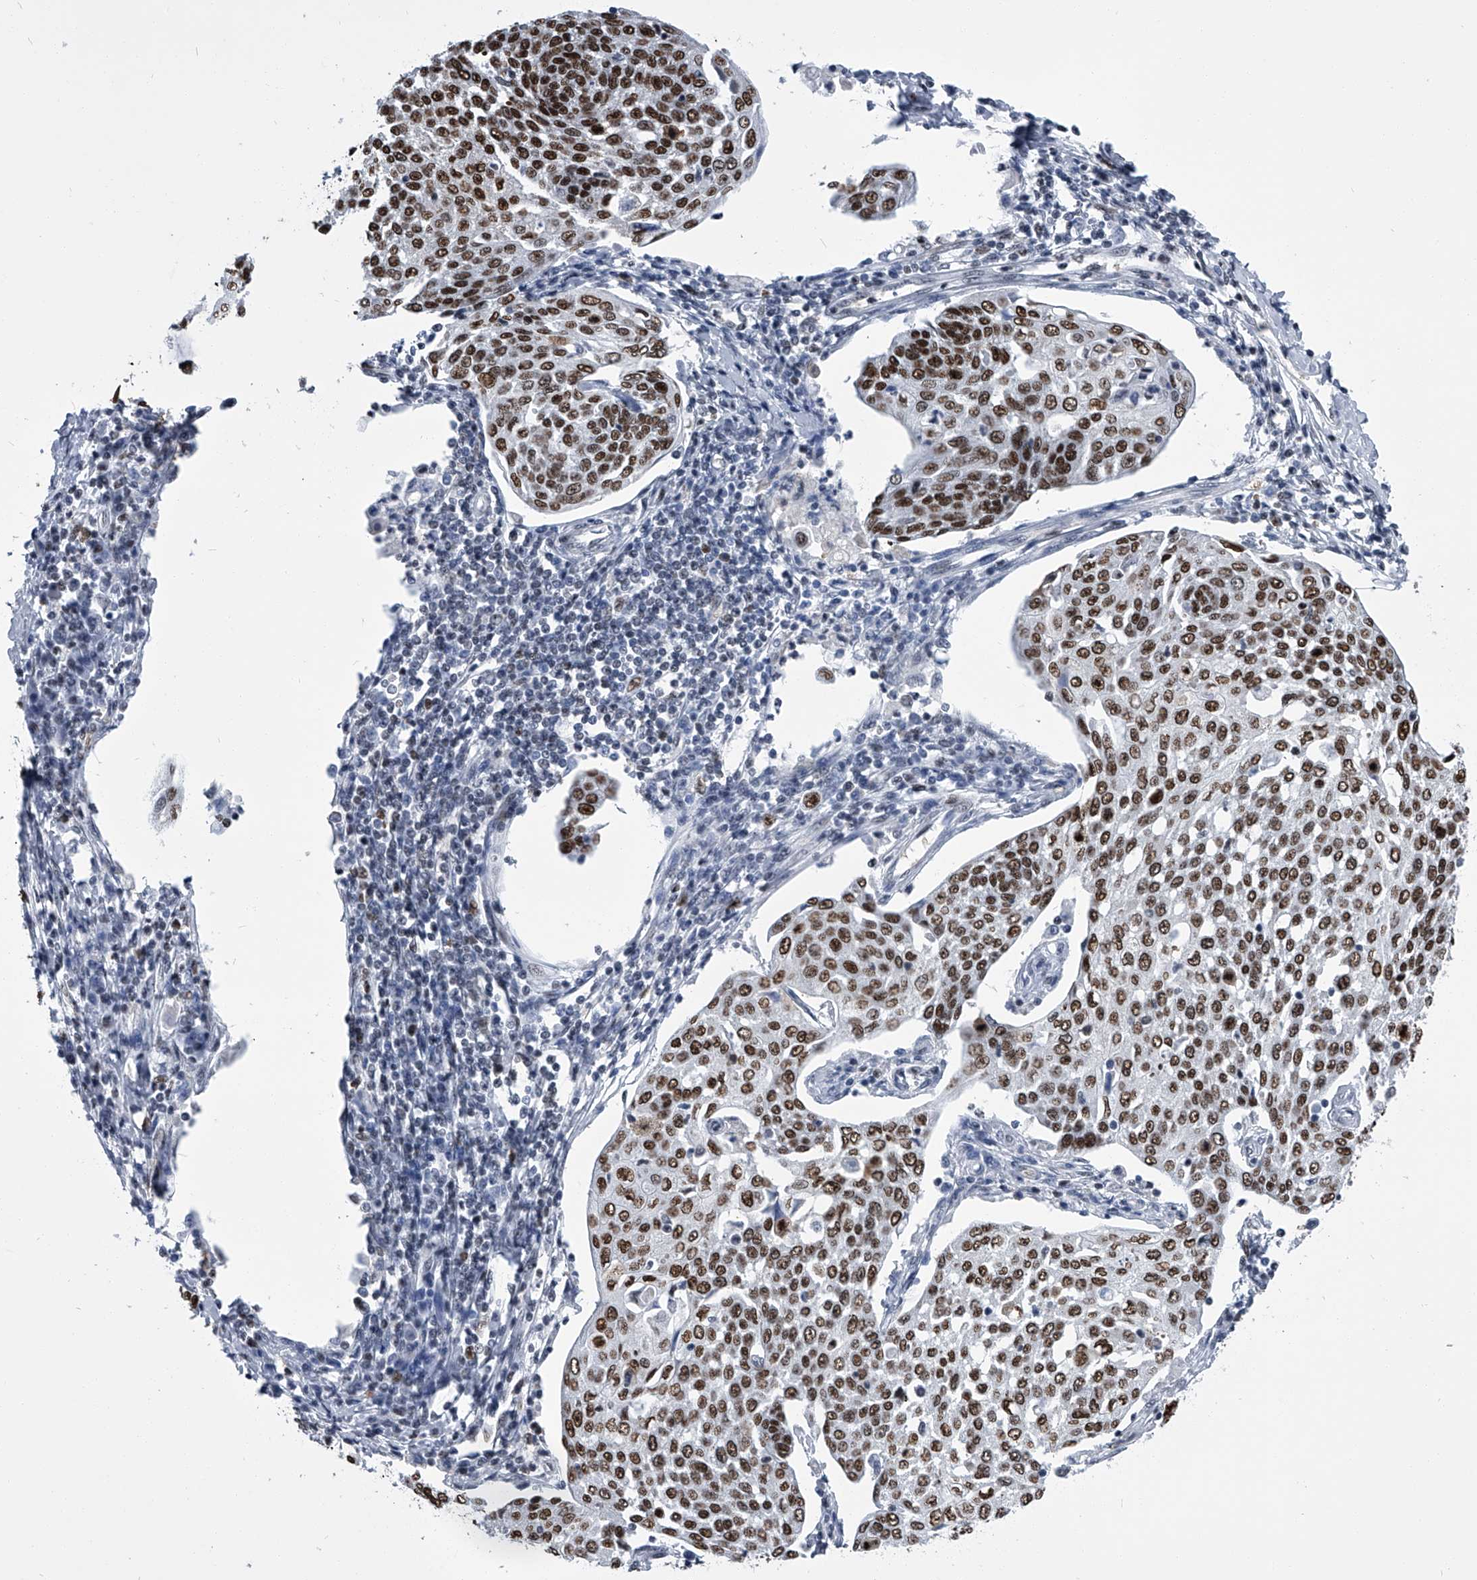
{"staining": {"intensity": "strong", "quantity": ">75%", "location": "nuclear"}, "tissue": "cervical cancer", "cell_type": "Tumor cells", "image_type": "cancer", "snomed": [{"axis": "morphology", "description": "Squamous cell carcinoma, NOS"}, {"axis": "topography", "description": "Cervix"}], "caption": "Cervical cancer (squamous cell carcinoma) stained with a protein marker reveals strong staining in tumor cells.", "gene": "SIM2", "patient": {"sex": "female", "age": 34}}